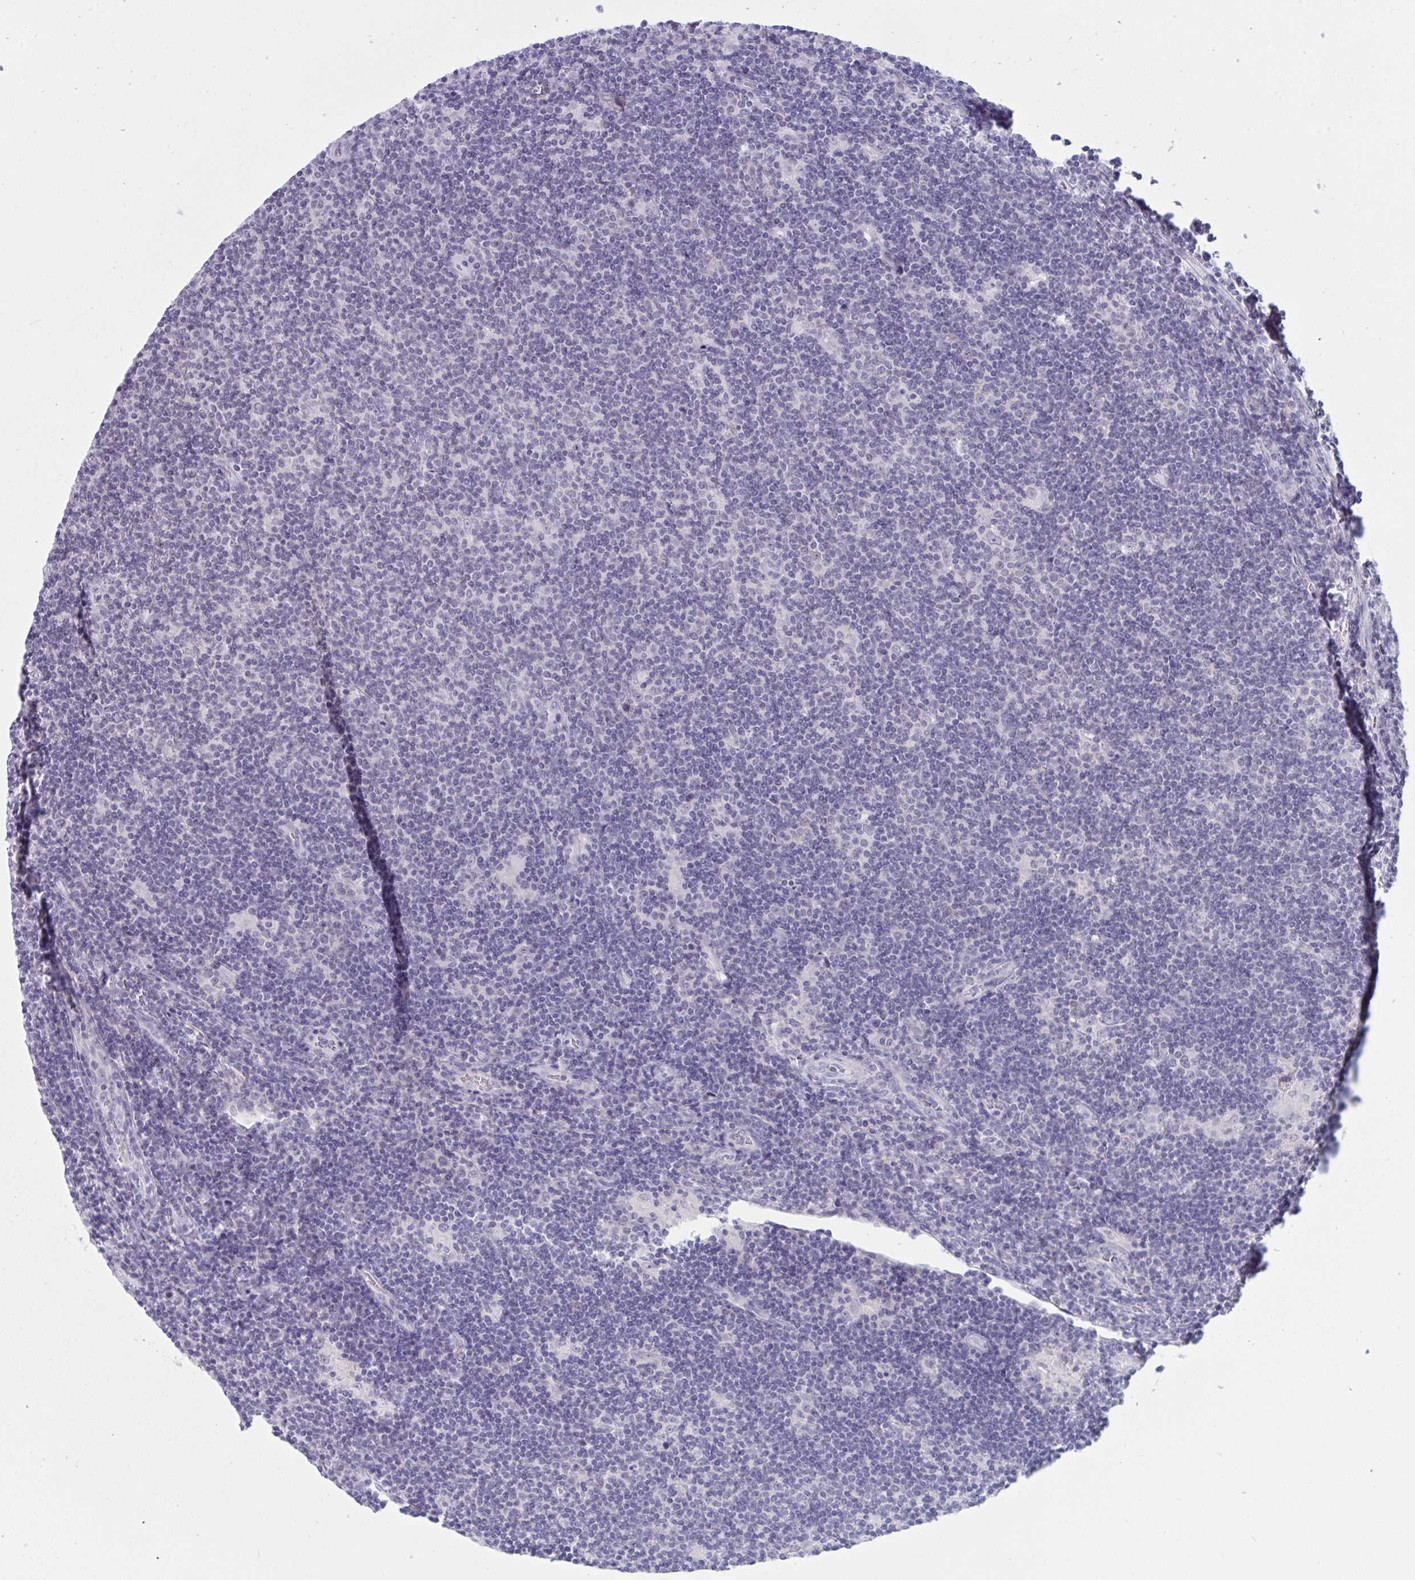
{"staining": {"intensity": "negative", "quantity": "none", "location": "none"}, "tissue": "lymphoma", "cell_type": "Tumor cells", "image_type": "cancer", "snomed": [{"axis": "morphology", "description": "Hodgkin's disease, NOS"}, {"axis": "topography", "description": "Lymph node"}], "caption": "A photomicrograph of human Hodgkin's disease is negative for staining in tumor cells.", "gene": "TENT5D", "patient": {"sex": "male", "age": 40}}